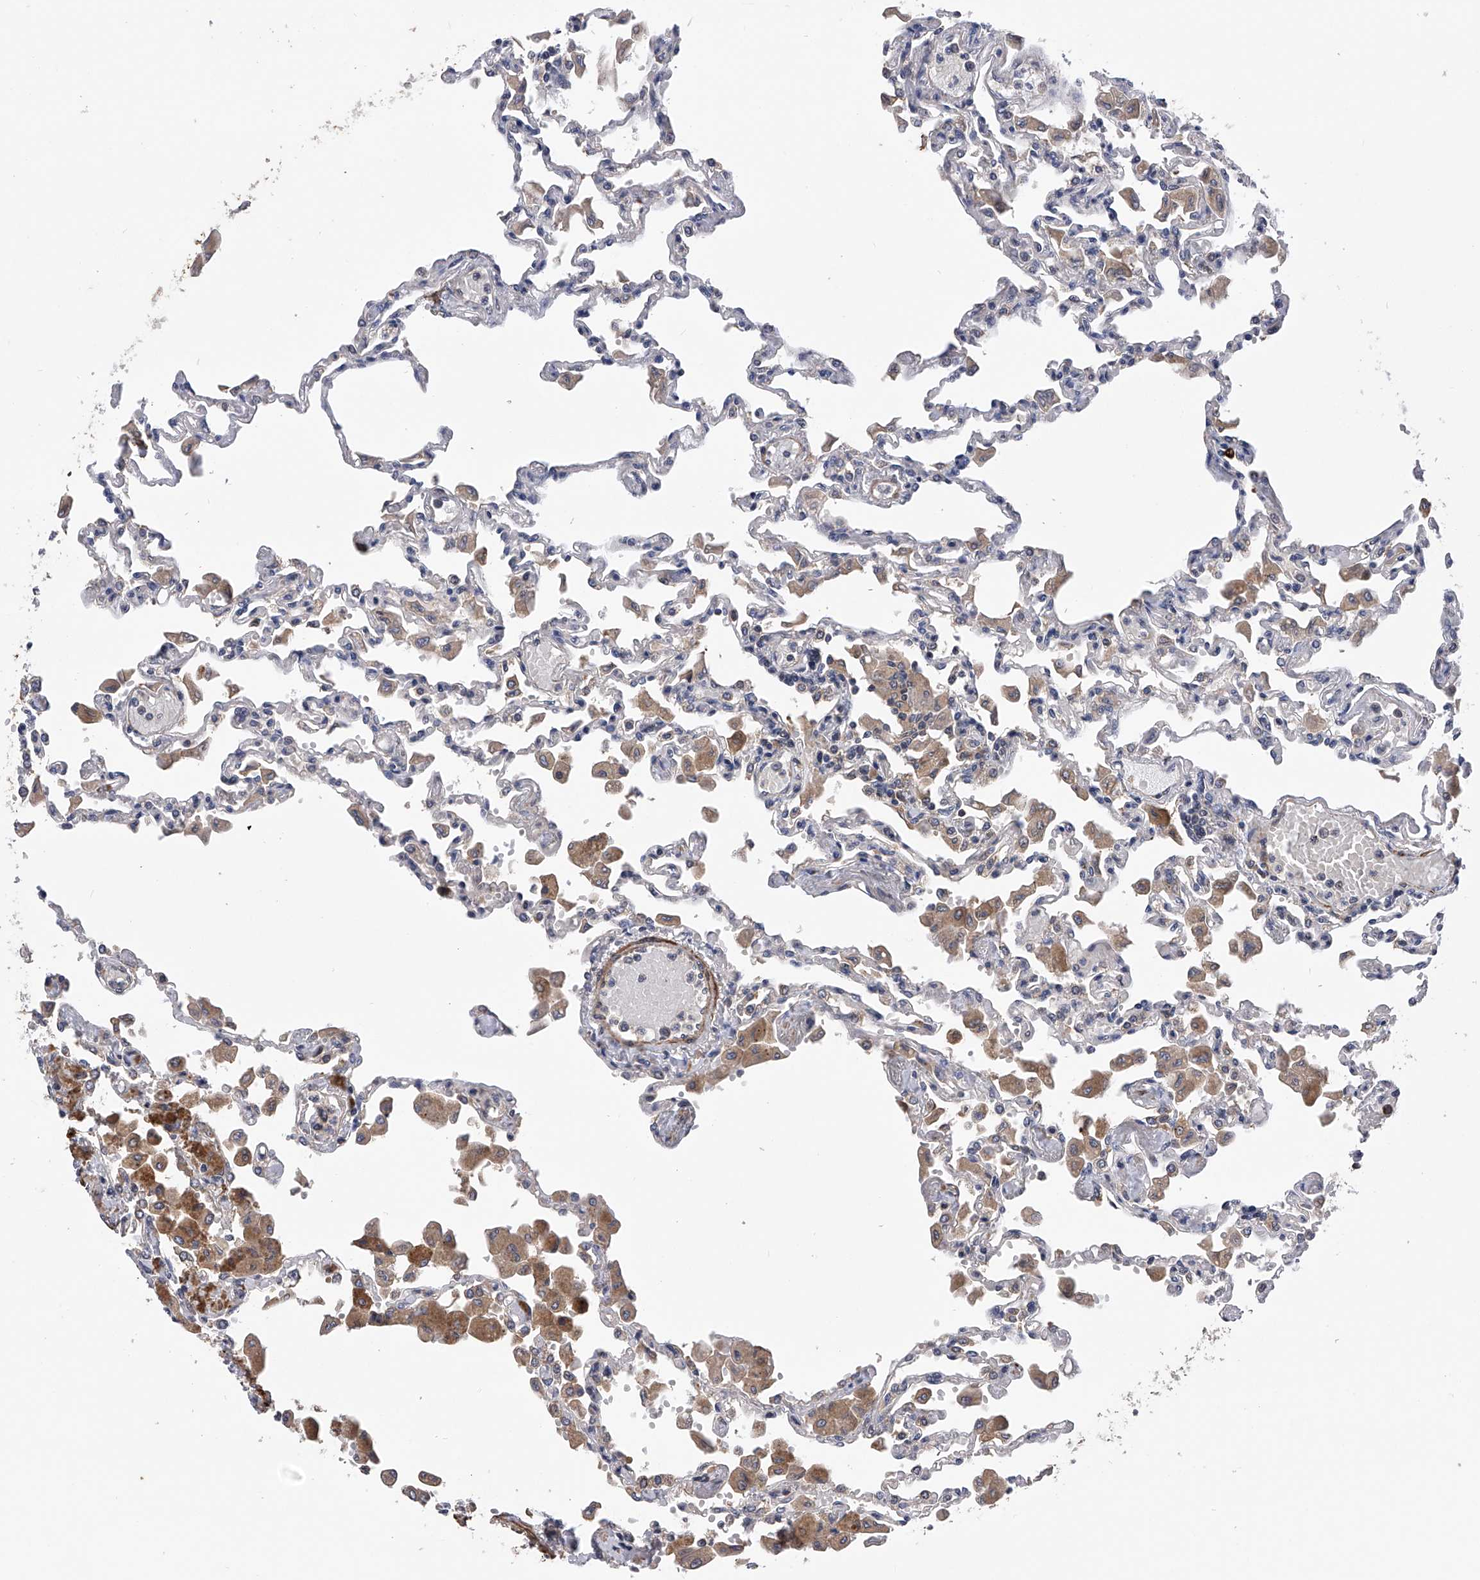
{"staining": {"intensity": "weak", "quantity": "<25%", "location": "cytoplasmic/membranous"}, "tissue": "lung", "cell_type": "Alveolar cells", "image_type": "normal", "snomed": [{"axis": "morphology", "description": "Normal tissue, NOS"}, {"axis": "topography", "description": "Bronchus"}, {"axis": "topography", "description": "Lung"}], "caption": "IHC photomicrograph of normal lung: lung stained with DAB (3,3'-diaminobenzidine) displays no significant protein positivity in alveolar cells. (DAB (3,3'-diaminobenzidine) IHC with hematoxylin counter stain).", "gene": "SPOCK1", "patient": {"sex": "female", "age": 49}}